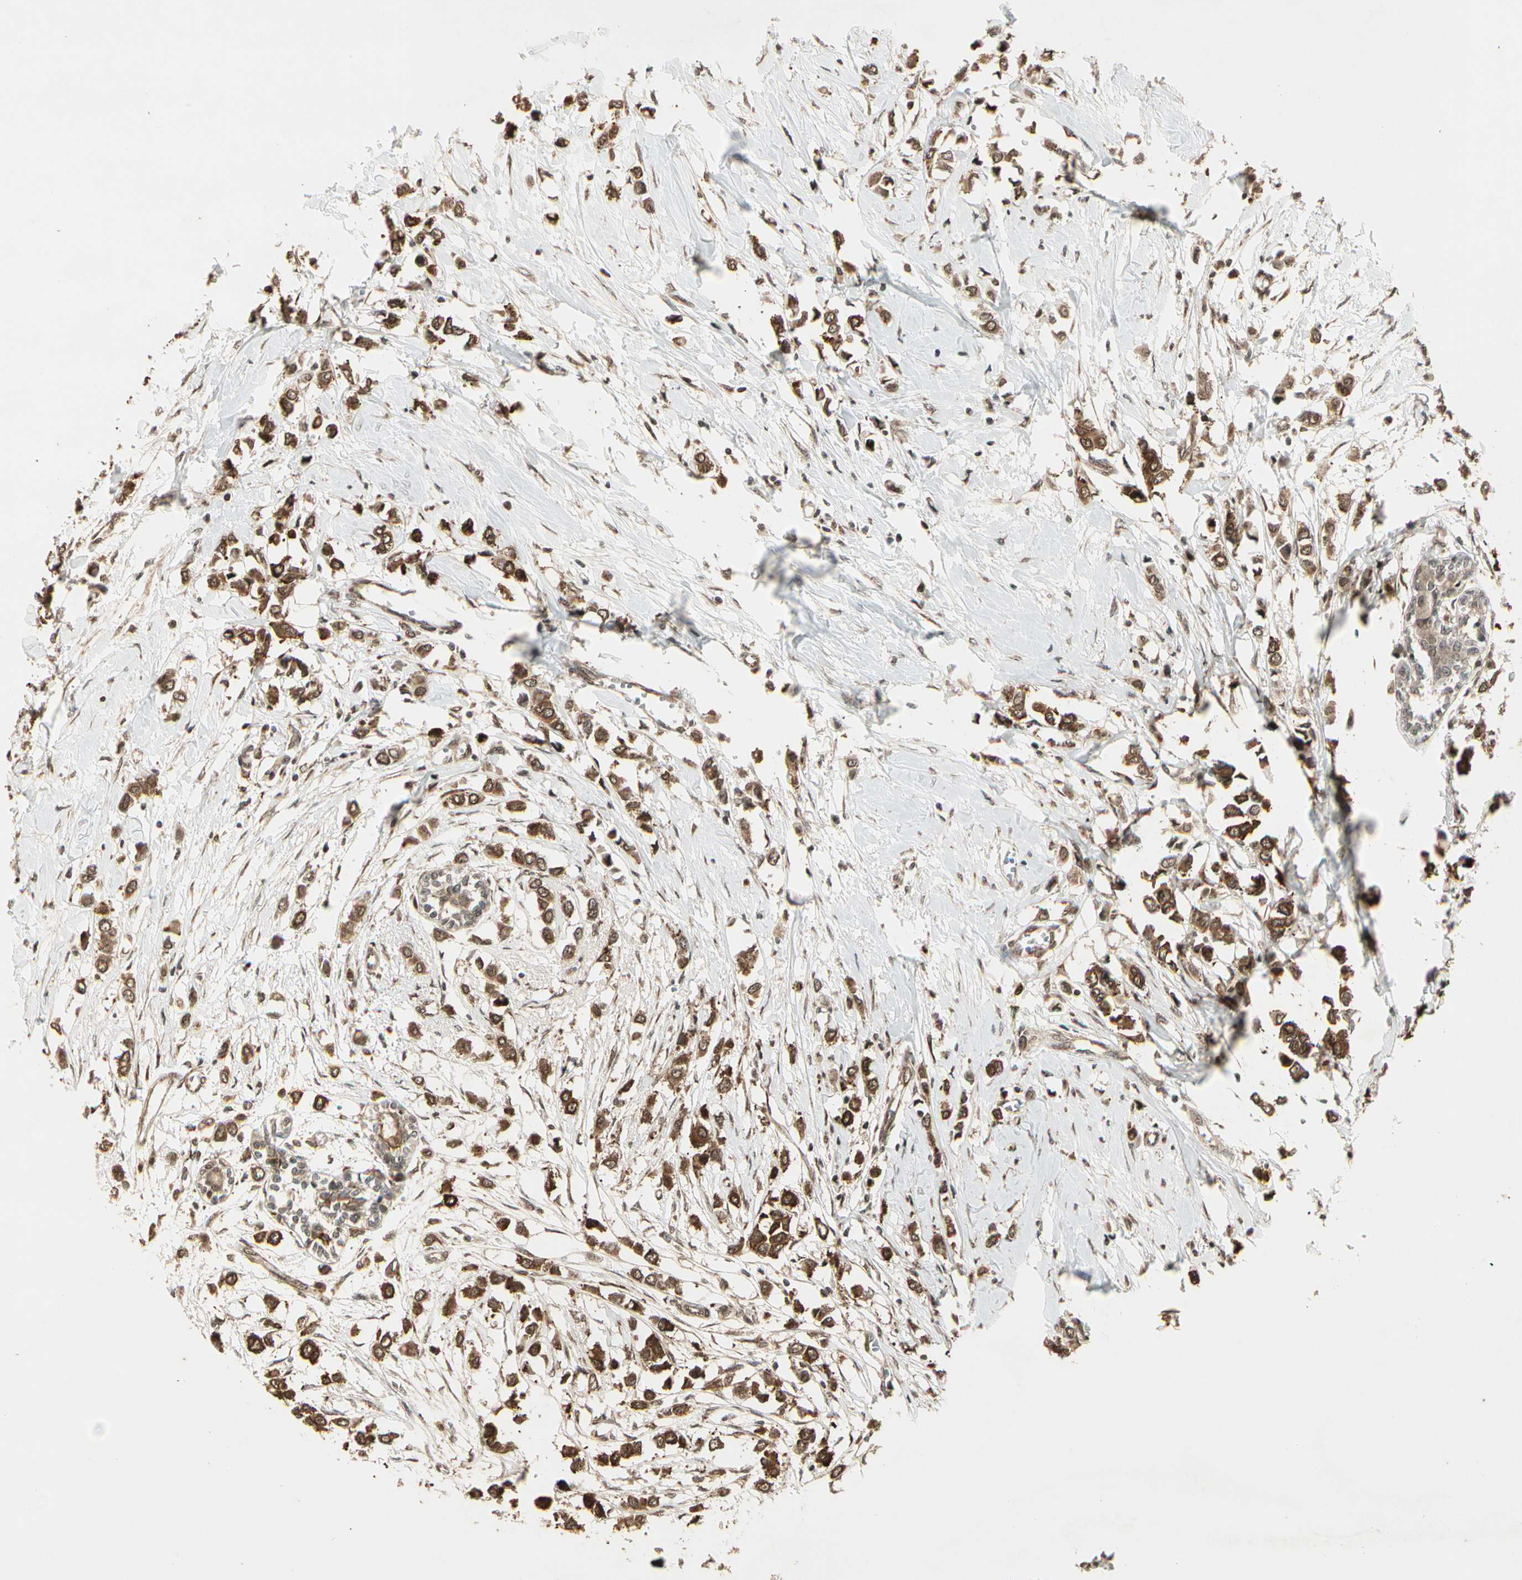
{"staining": {"intensity": "moderate", "quantity": ">75%", "location": "cytoplasmic/membranous"}, "tissue": "breast cancer", "cell_type": "Tumor cells", "image_type": "cancer", "snomed": [{"axis": "morphology", "description": "Lobular carcinoma"}, {"axis": "topography", "description": "Breast"}], "caption": "Protein analysis of breast lobular carcinoma tissue exhibits moderate cytoplasmic/membranous staining in approximately >75% of tumor cells.", "gene": "GLUL", "patient": {"sex": "female", "age": 51}}